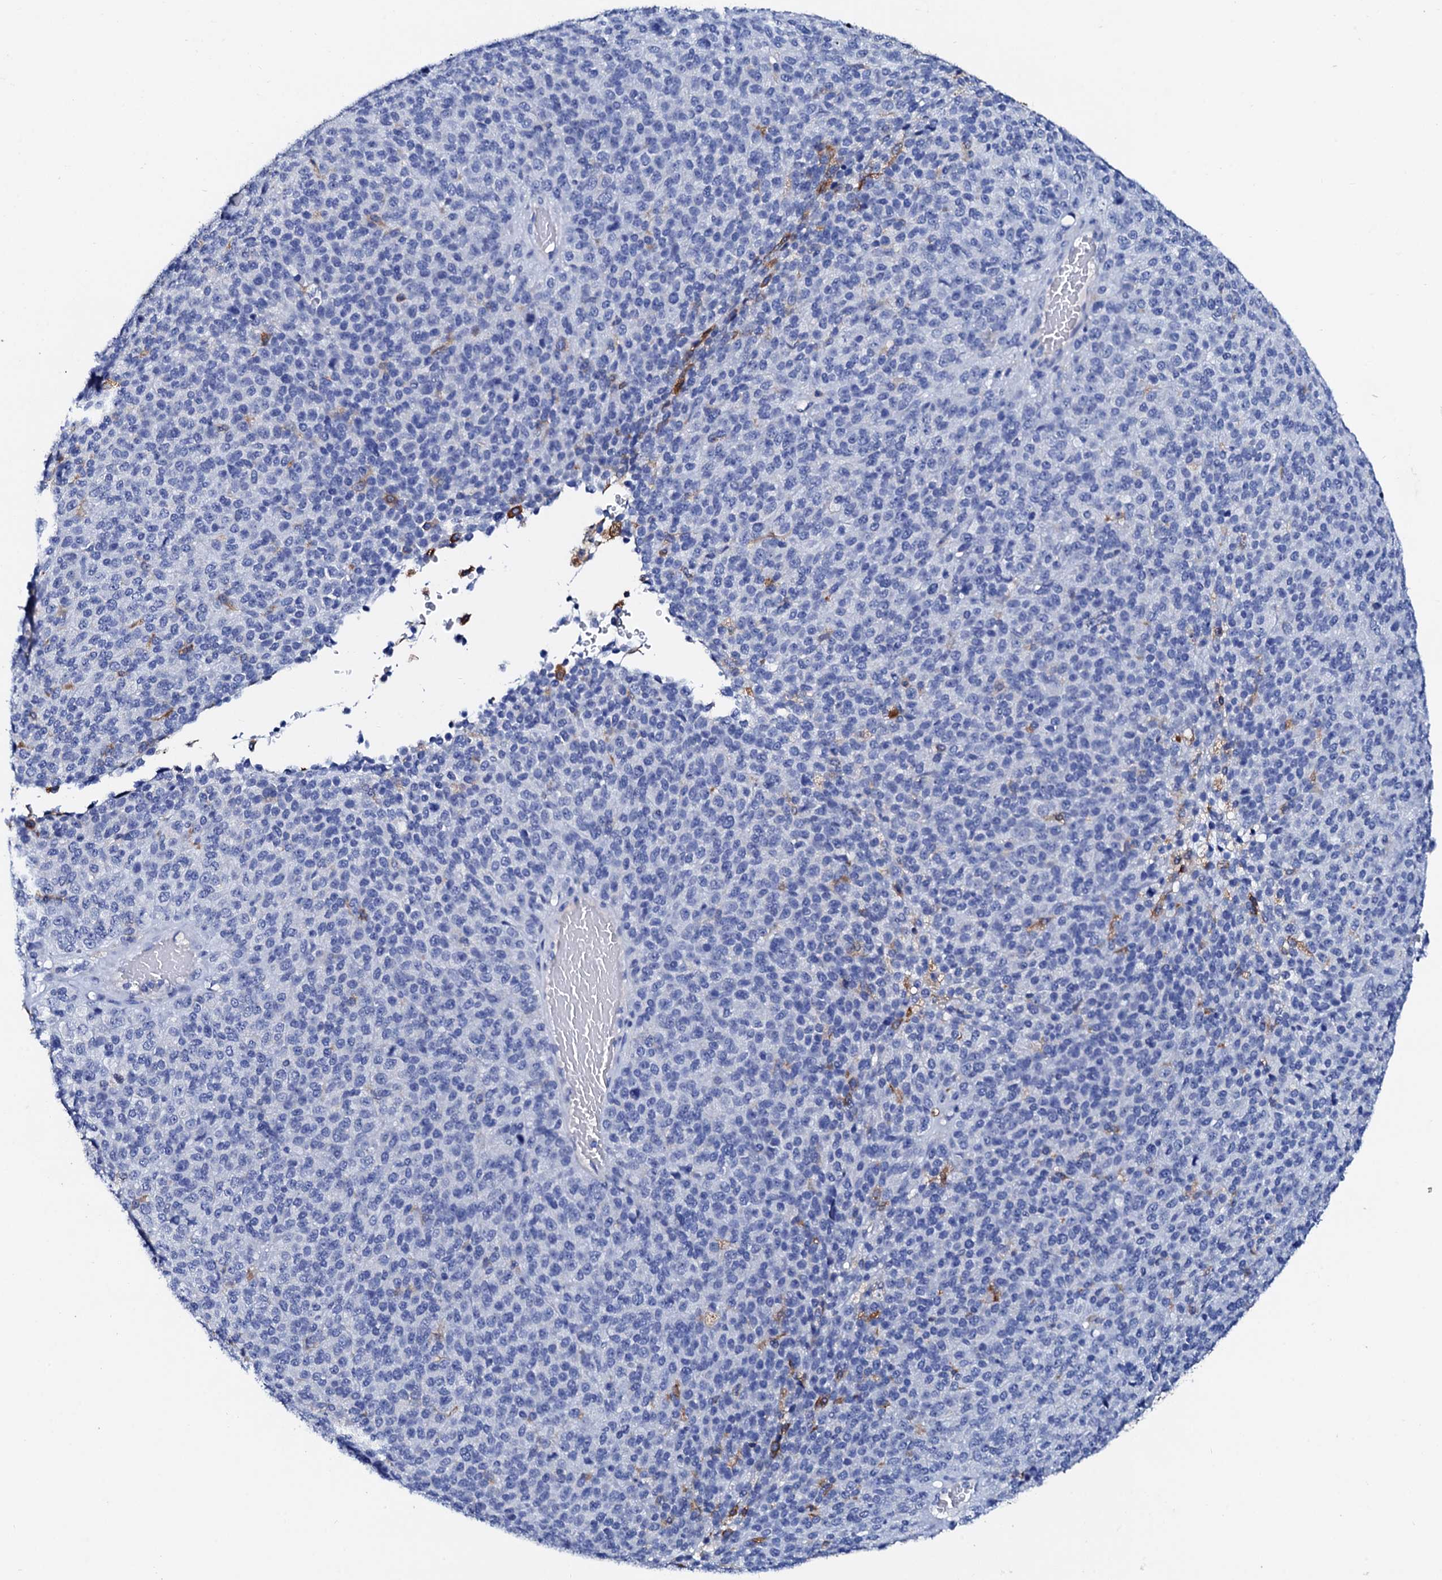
{"staining": {"intensity": "negative", "quantity": "none", "location": "none"}, "tissue": "melanoma", "cell_type": "Tumor cells", "image_type": "cancer", "snomed": [{"axis": "morphology", "description": "Malignant melanoma, Metastatic site"}, {"axis": "topography", "description": "Brain"}], "caption": "Immunohistochemistry of malignant melanoma (metastatic site) exhibits no positivity in tumor cells. (IHC, brightfield microscopy, high magnification).", "gene": "GLB1L3", "patient": {"sex": "female", "age": 56}}